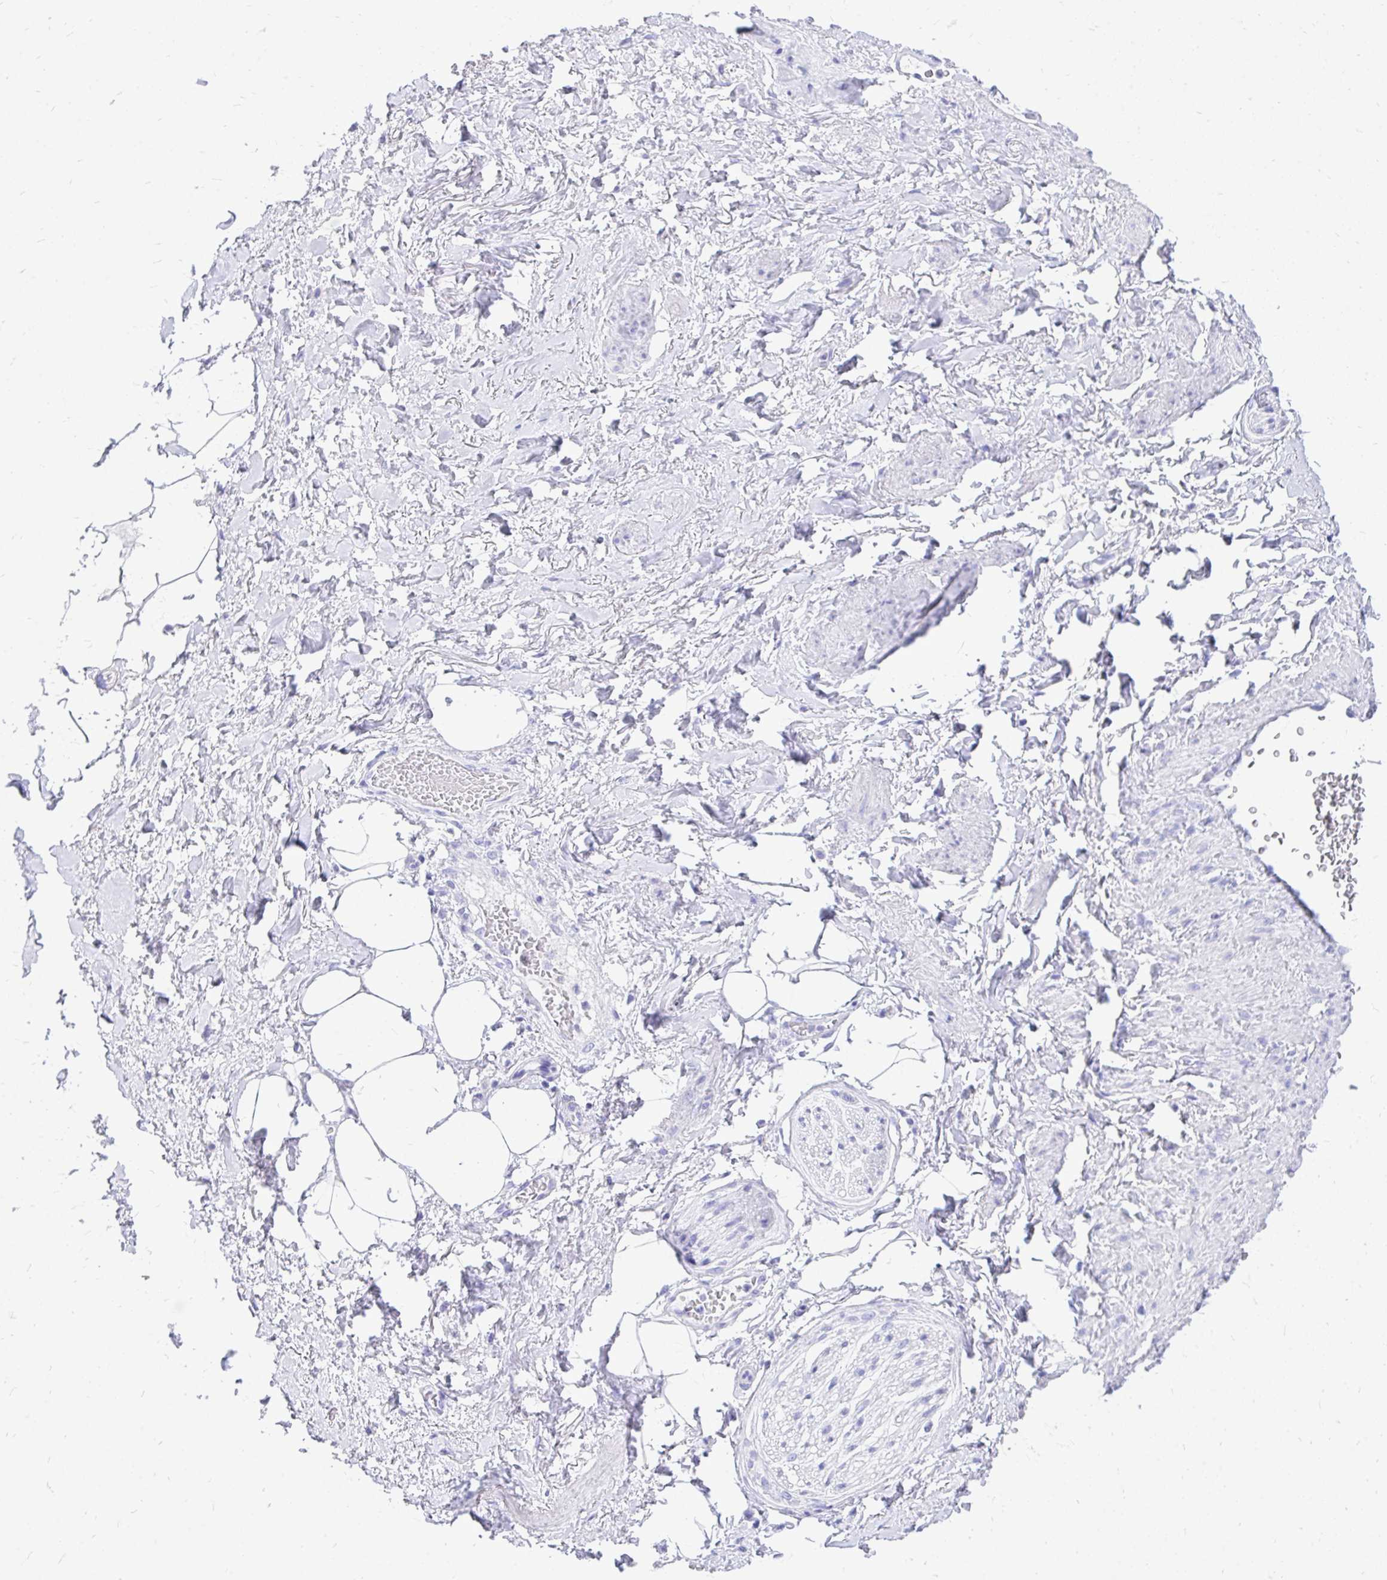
{"staining": {"intensity": "negative", "quantity": "none", "location": "none"}, "tissue": "adipose tissue", "cell_type": "Adipocytes", "image_type": "normal", "snomed": [{"axis": "morphology", "description": "Normal tissue, NOS"}, {"axis": "topography", "description": "Vagina"}, {"axis": "topography", "description": "Peripheral nerve tissue"}], "caption": "Immunohistochemistry histopathology image of benign human adipose tissue stained for a protein (brown), which shows no expression in adipocytes.", "gene": "MON1A", "patient": {"sex": "female", "age": 71}}